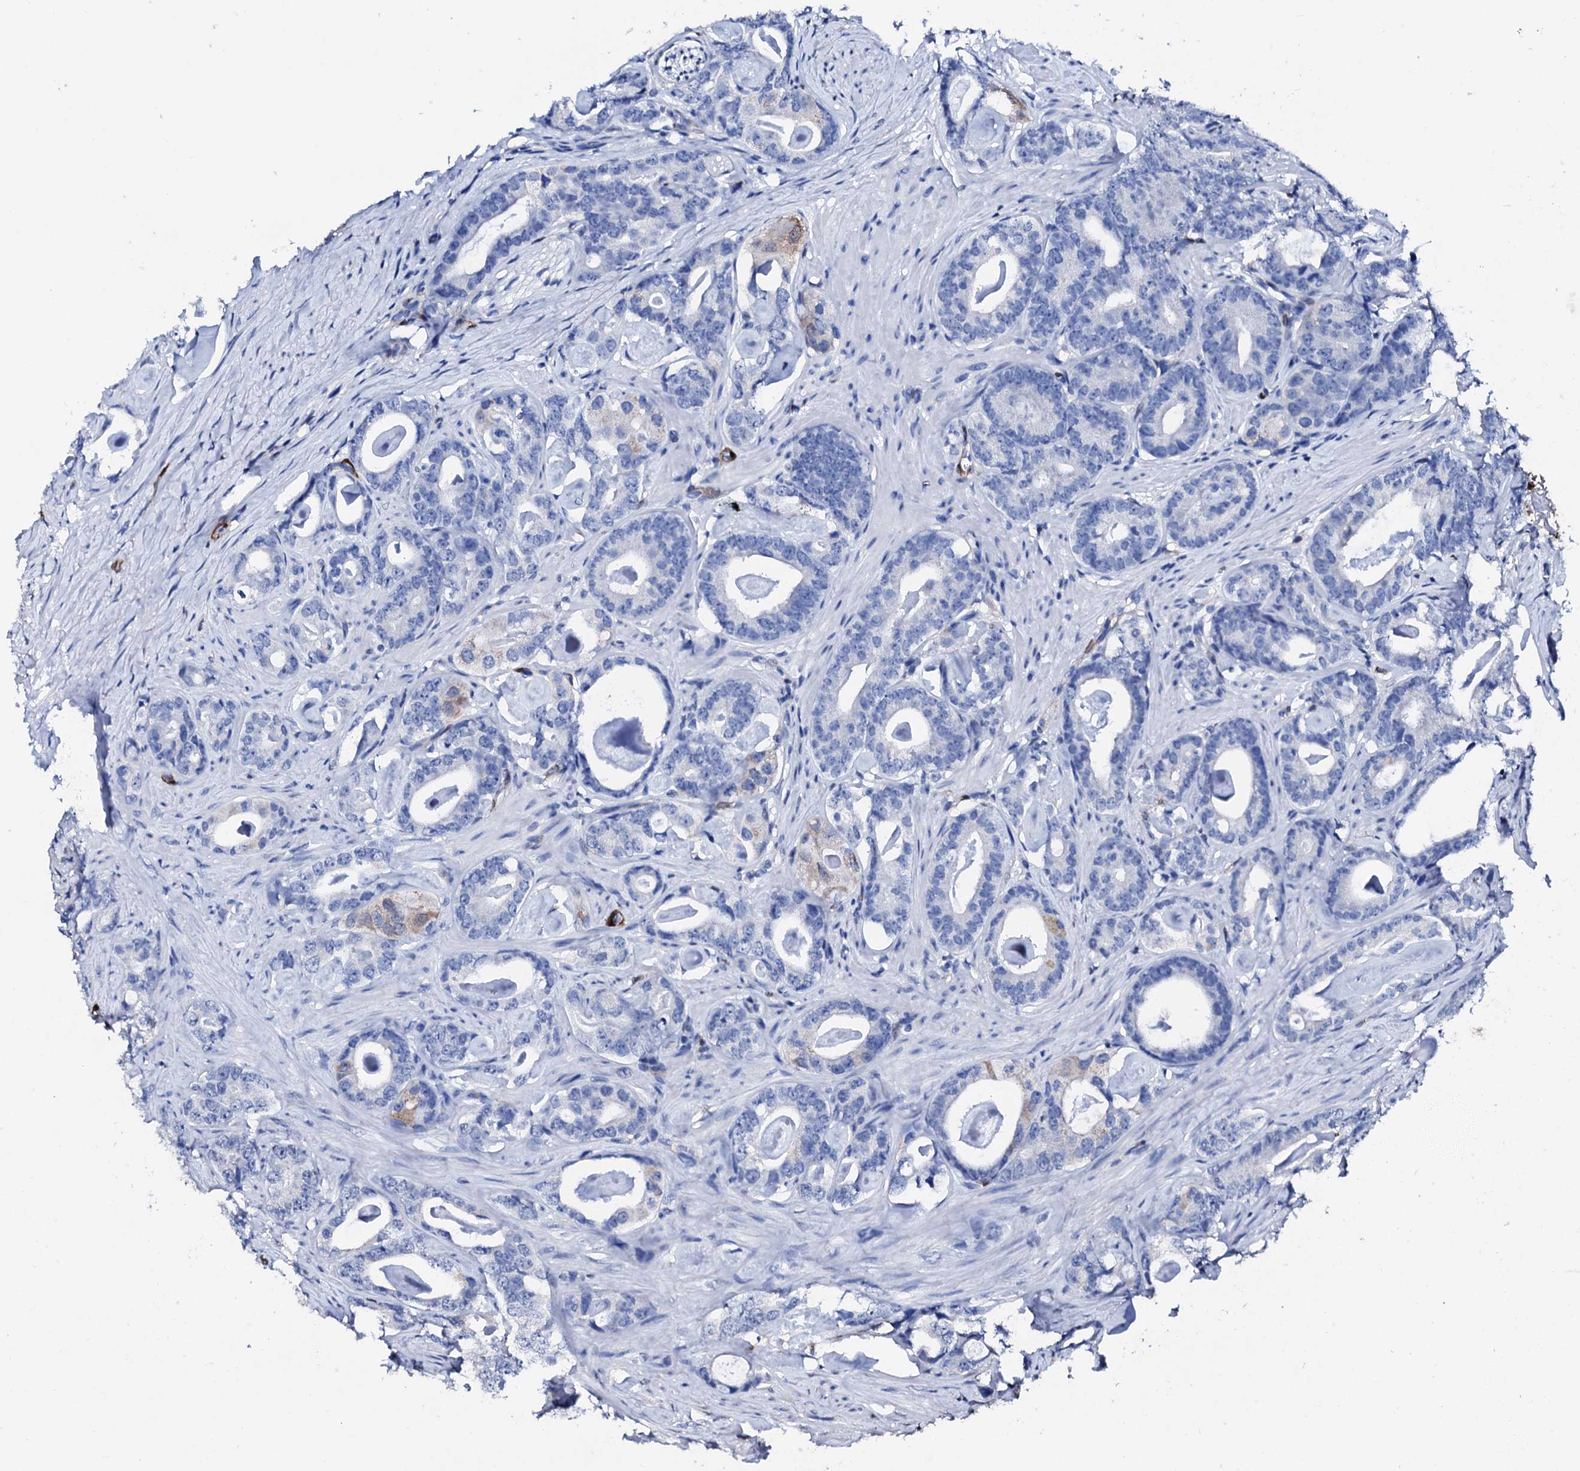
{"staining": {"intensity": "negative", "quantity": "none", "location": "none"}, "tissue": "prostate cancer", "cell_type": "Tumor cells", "image_type": "cancer", "snomed": [{"axis": "morphology", "description": "Adenocarcinoma, Low grade"}, {"axis": "topography", "description": "Prostate"}], "caption": "High power microscopy image of an immunohistochemistry (IHC) image of low-grade adenocarcinoma (prostate), revealing no significant positivity in tumor cells.", "gene": "NRIP2", "patient": {"sex": "male", "age": 63}}